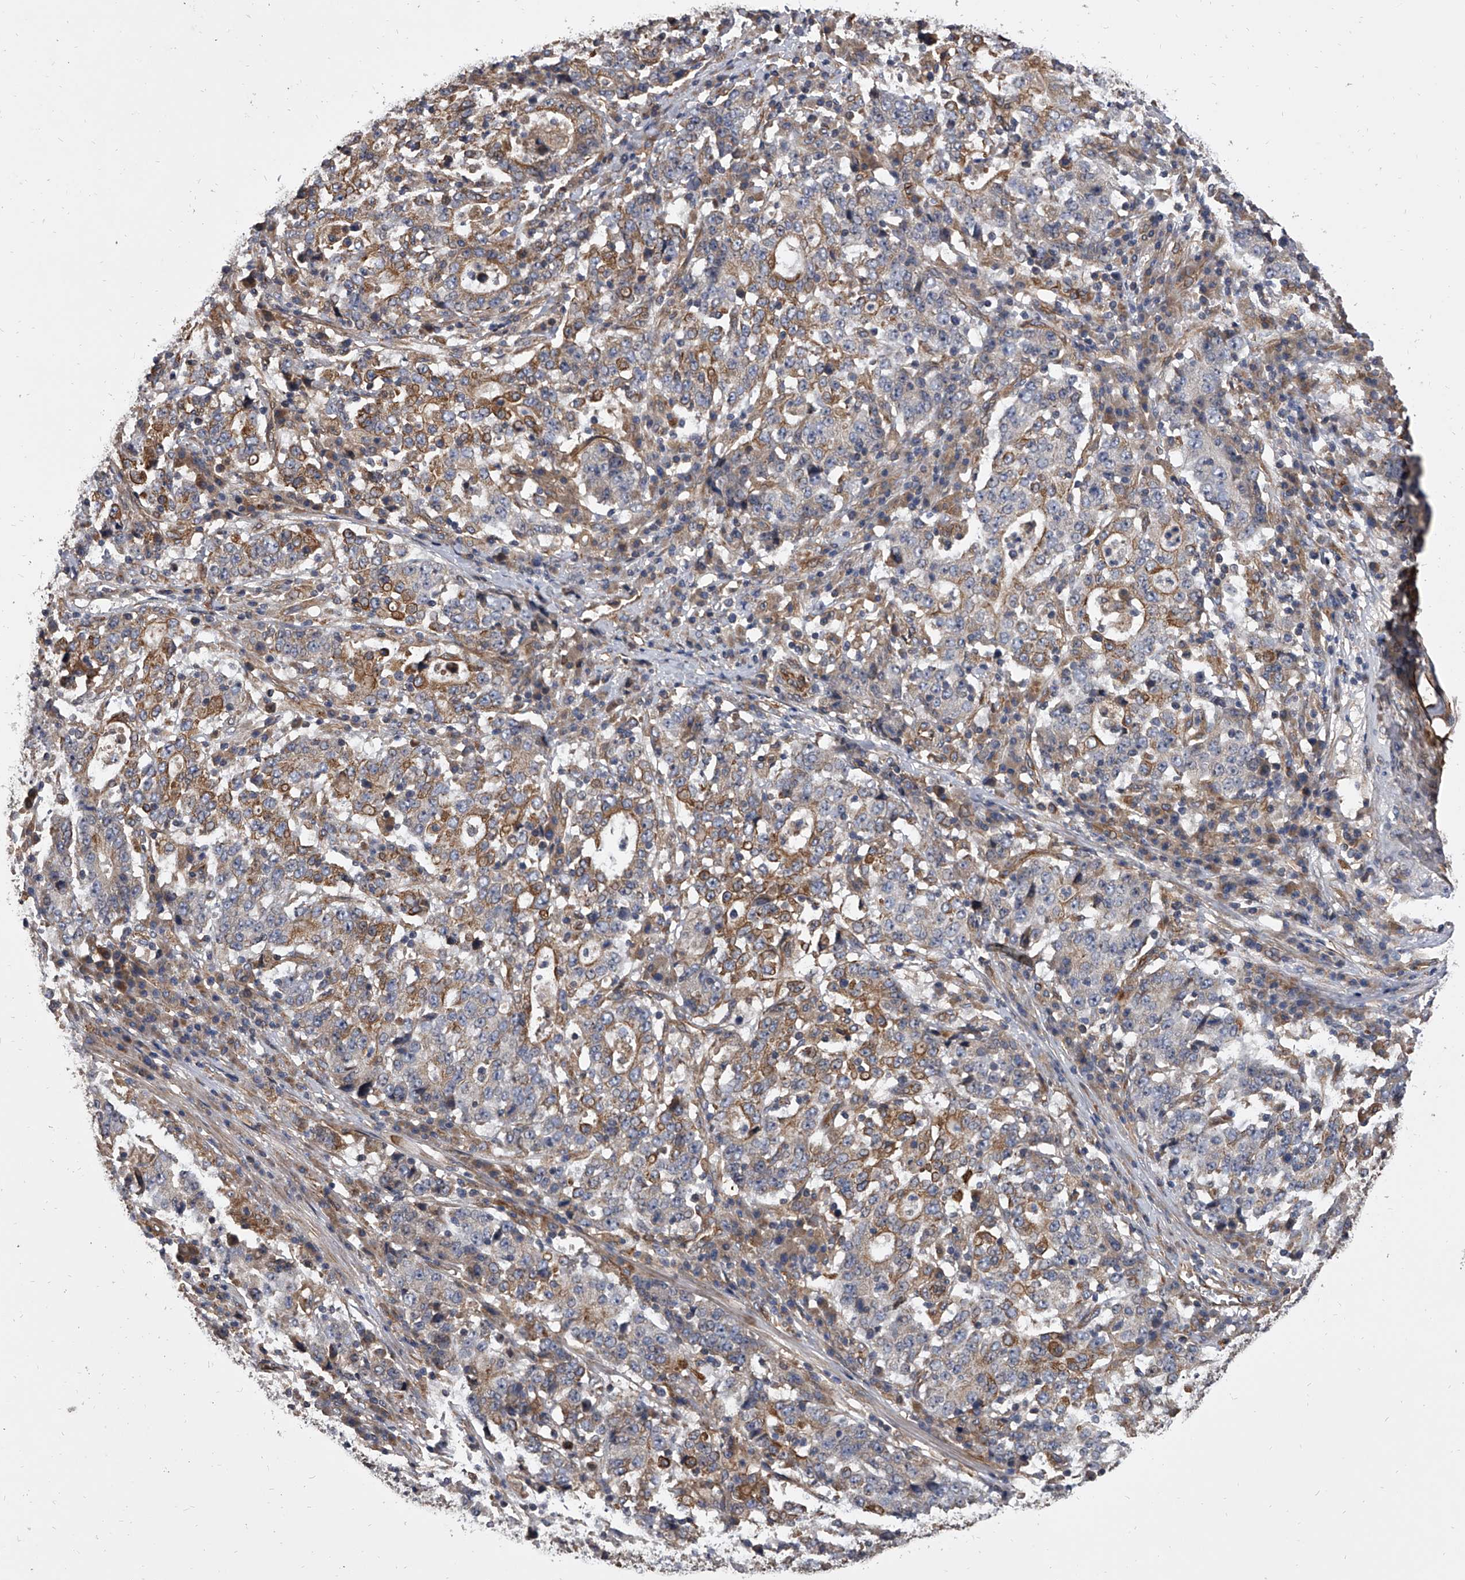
{"staining": {"intensity": "negative", "quantity": "none", "location": "none"}, "tissue": "stomach cancer", "cell_type": "Tumor cells", "image_type": "cancer", "snomed": [{"axis": "morphology", "description": "Adenocarcinoma, NOS"}, {"axis": "topography", "description": "Stomach"}], "caption": "Immunohistochemistry (IHC) photomicrograph of neoplastic tissue: stomach cancer stained with DAB (3,3'-diaminobenzidine) reveals no significant protein staining in tumor cells.", "gene": "EXOC4", "patient": {"sex": "male", "age": 59}}